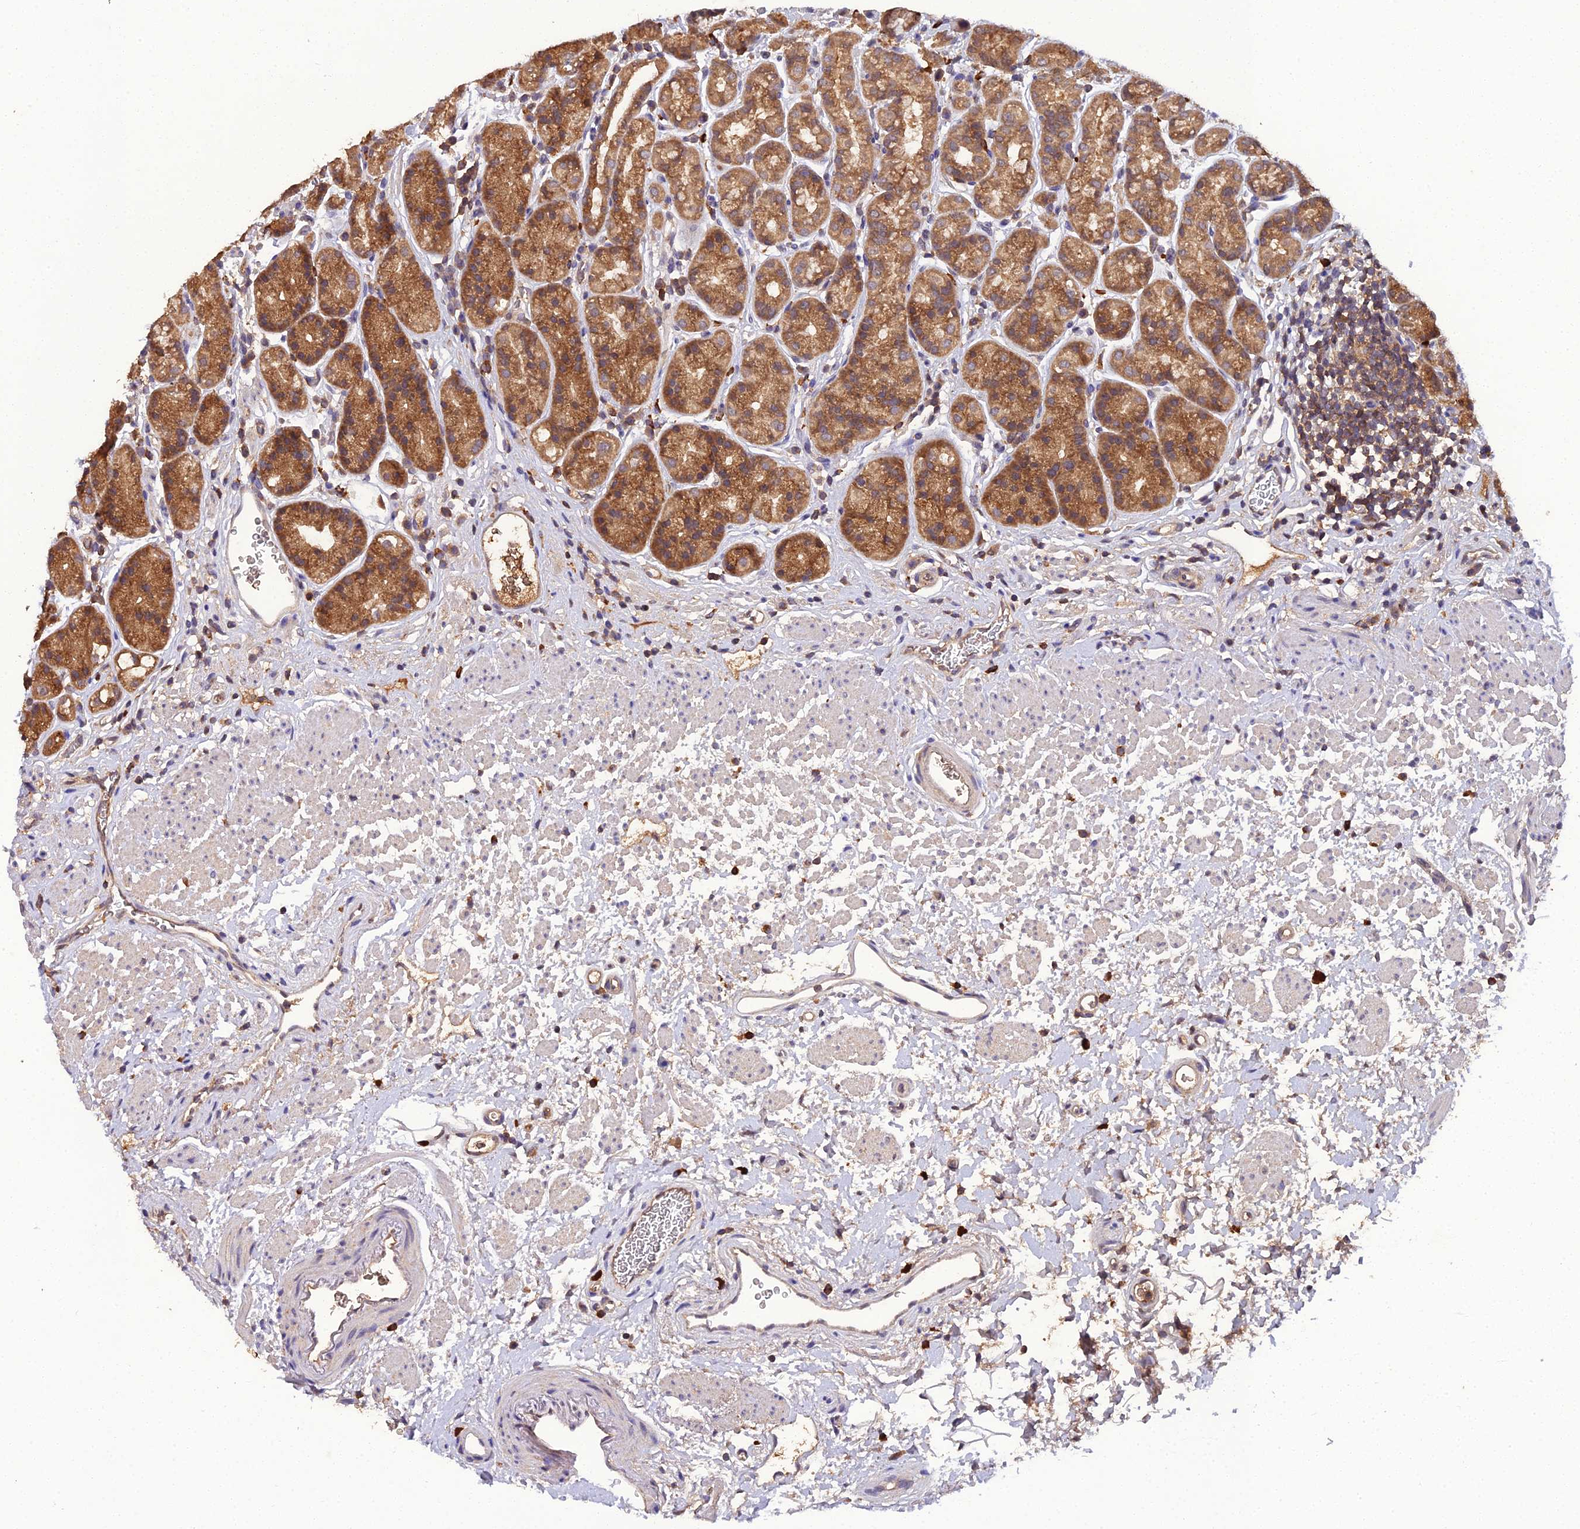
{"staining": {"intensity": "moderate", "quantity": ">75%", "location": "cytoplasmic/membranous"}, "tissue": "stomach", "cell_type": "Glandular cells", "image_type": "normal", "snomed": [{"axis": "morphology", "description": "Normal tissue, NOS"}, {"axis": "topography", "description": "Stomach"}], "caption": "Immunohistochemistry (IHC) micrograph of benign human stomach stained for a protein (brown), which reveals medium levels of moderate cytoplasmic/membranous staining in about >75% of glandular cells.", "gene": "TMEM258", "patient": {"sex": "male", "age": 63}}